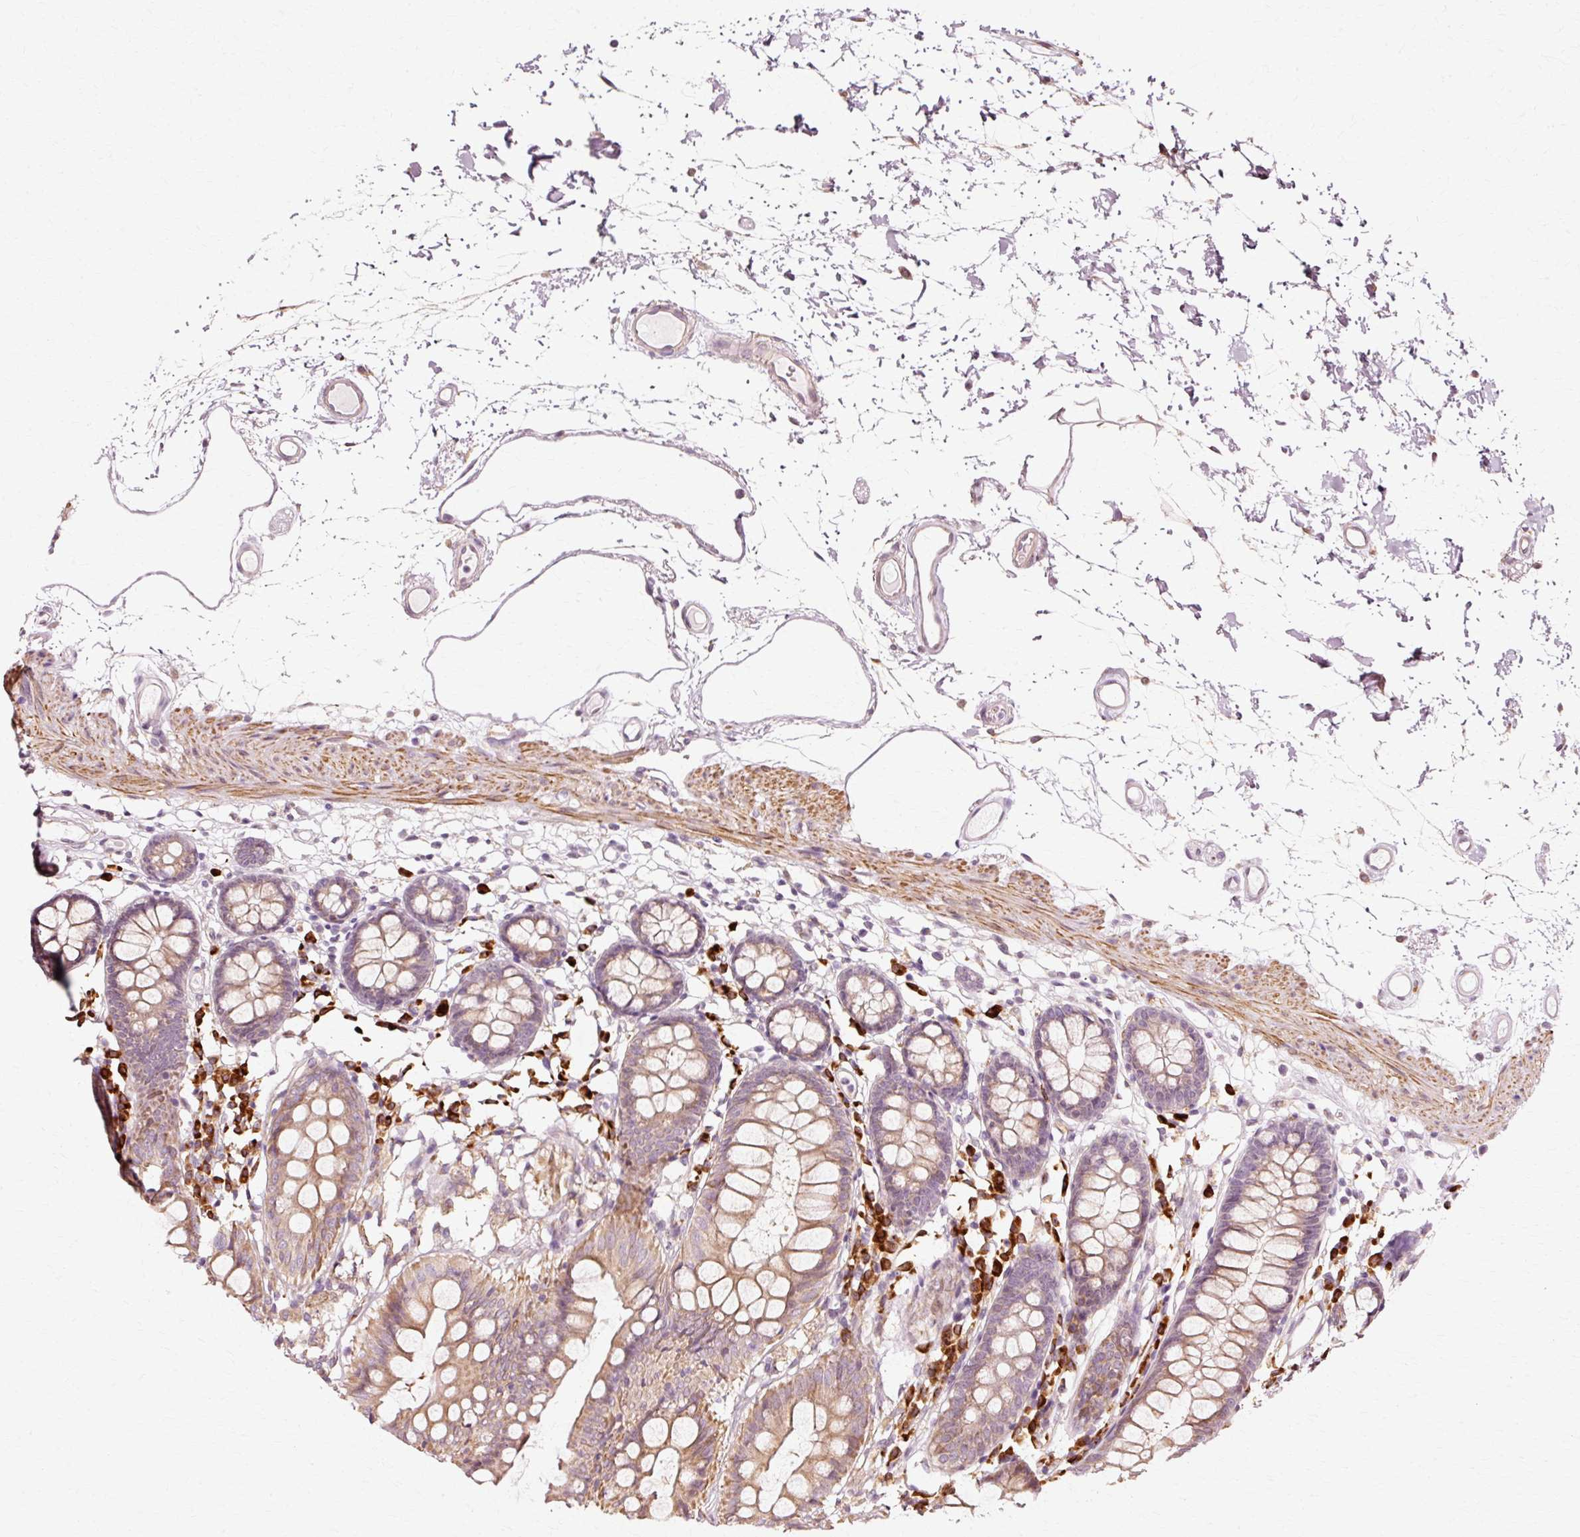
{"staining": {"intensity": "moderate", "quantity": "25%-75%", "location": "cytoplasmic/membranous"}, "tissue": "colon", "cell_type": "Endothelial cells", "image_type": "normal", "snomed": [{"axis": "morphology", "description": "Normal tissue, NOS"}, {"axis": "topography", "description": "Colon"}], "caption": "Brown immunohistochemical staining in normal colon demonstrates moderate cytoplasmic/membranous staining in approximately 25%-75% of endothelial cells.", "gene": "RANBP2", "patient": {"sex": "female", "age": 84}}